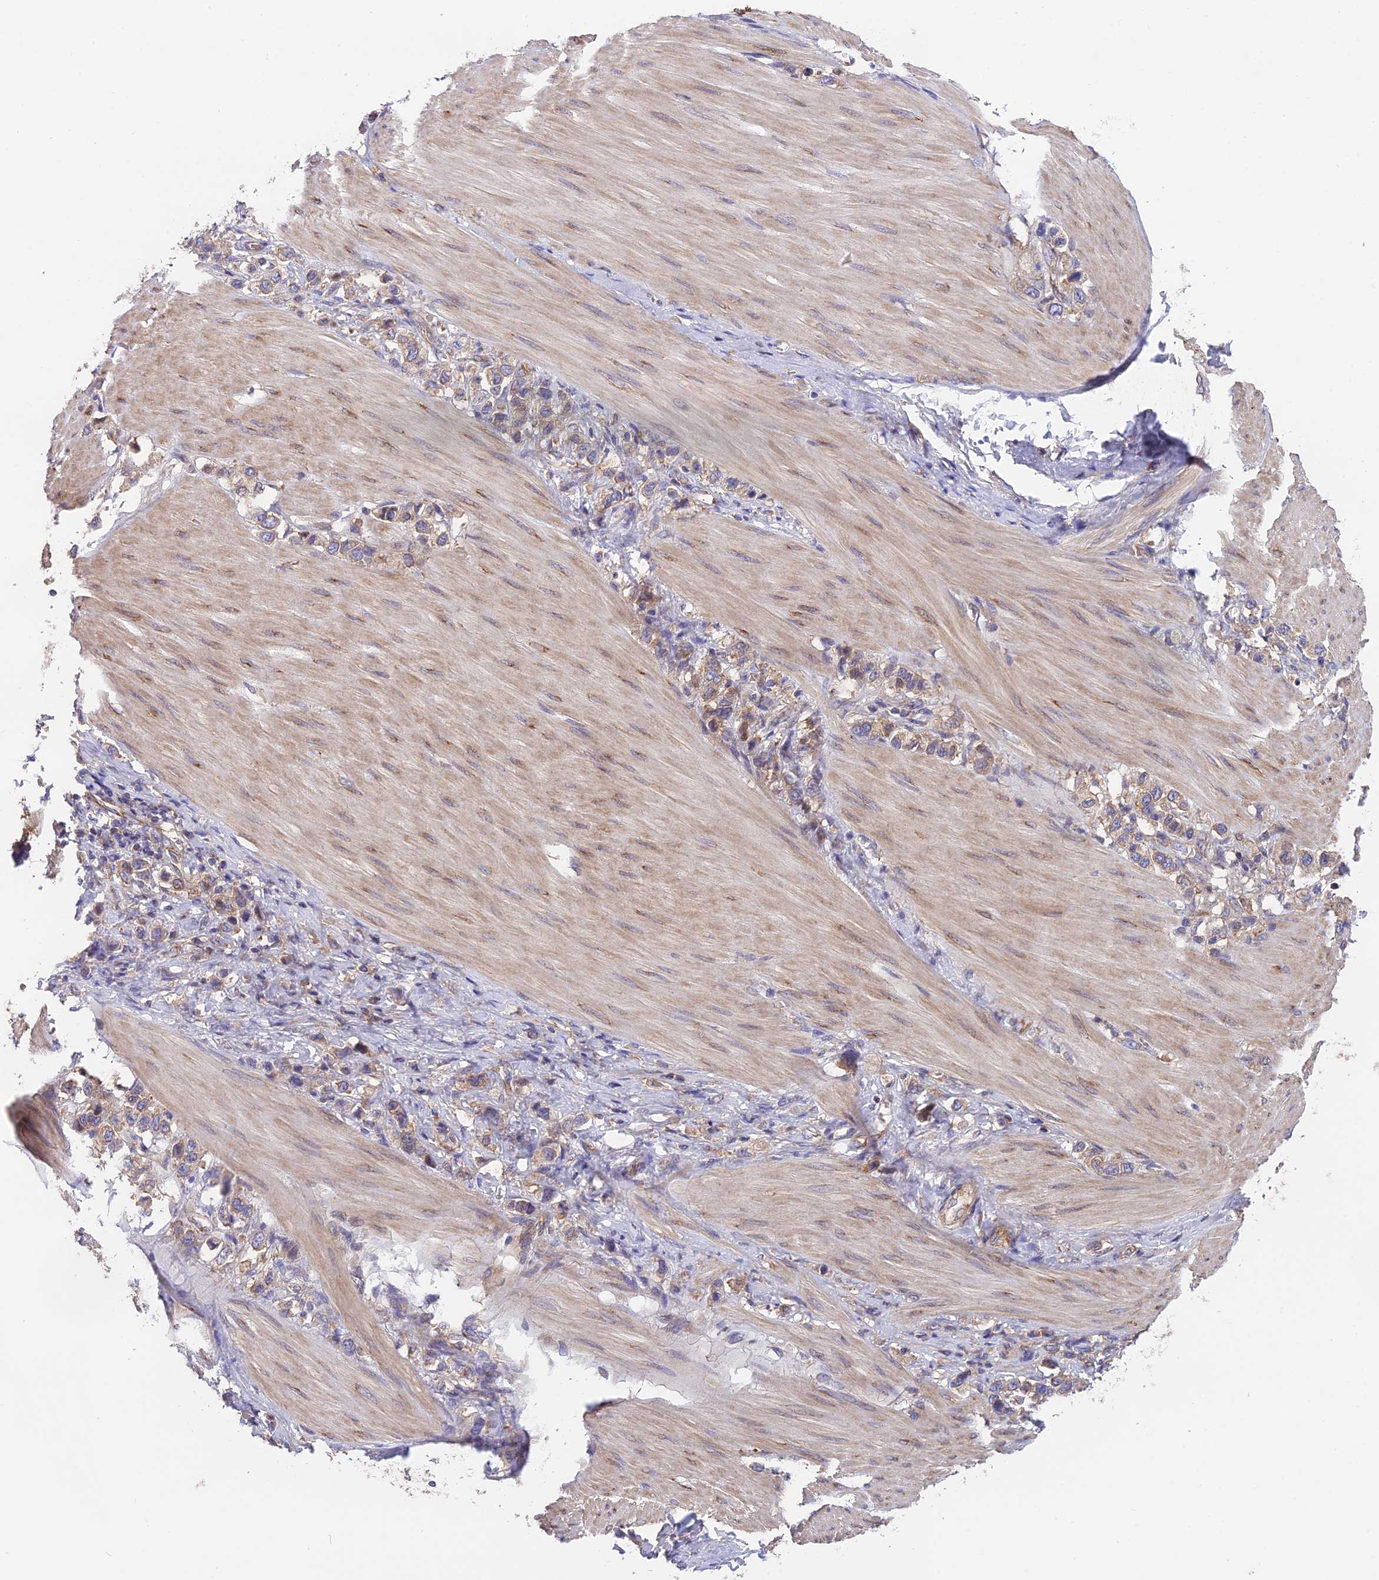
{"staining": {"intensity": "moderate", "quantity": ">75%", "location": "cytoplasmic/membranous"}, "tissue": "stomach cancer", "cell_type": "Tumor cells", "image_type": "cancer", "snomed": [{"axis": "morphology", "description": "Adenocarcinoma, NOS"}, {"axis": "topography", "description": "Stomach"}], "caption": "Tumor cells reveal medium levels of moderate cytoplasmic/membranous positivity in approximately >75% of cells in stomach cancer (adenocarcinoma).", "gene": "BLOC1S4", "patient": {"sex": "female", "age": 65}}